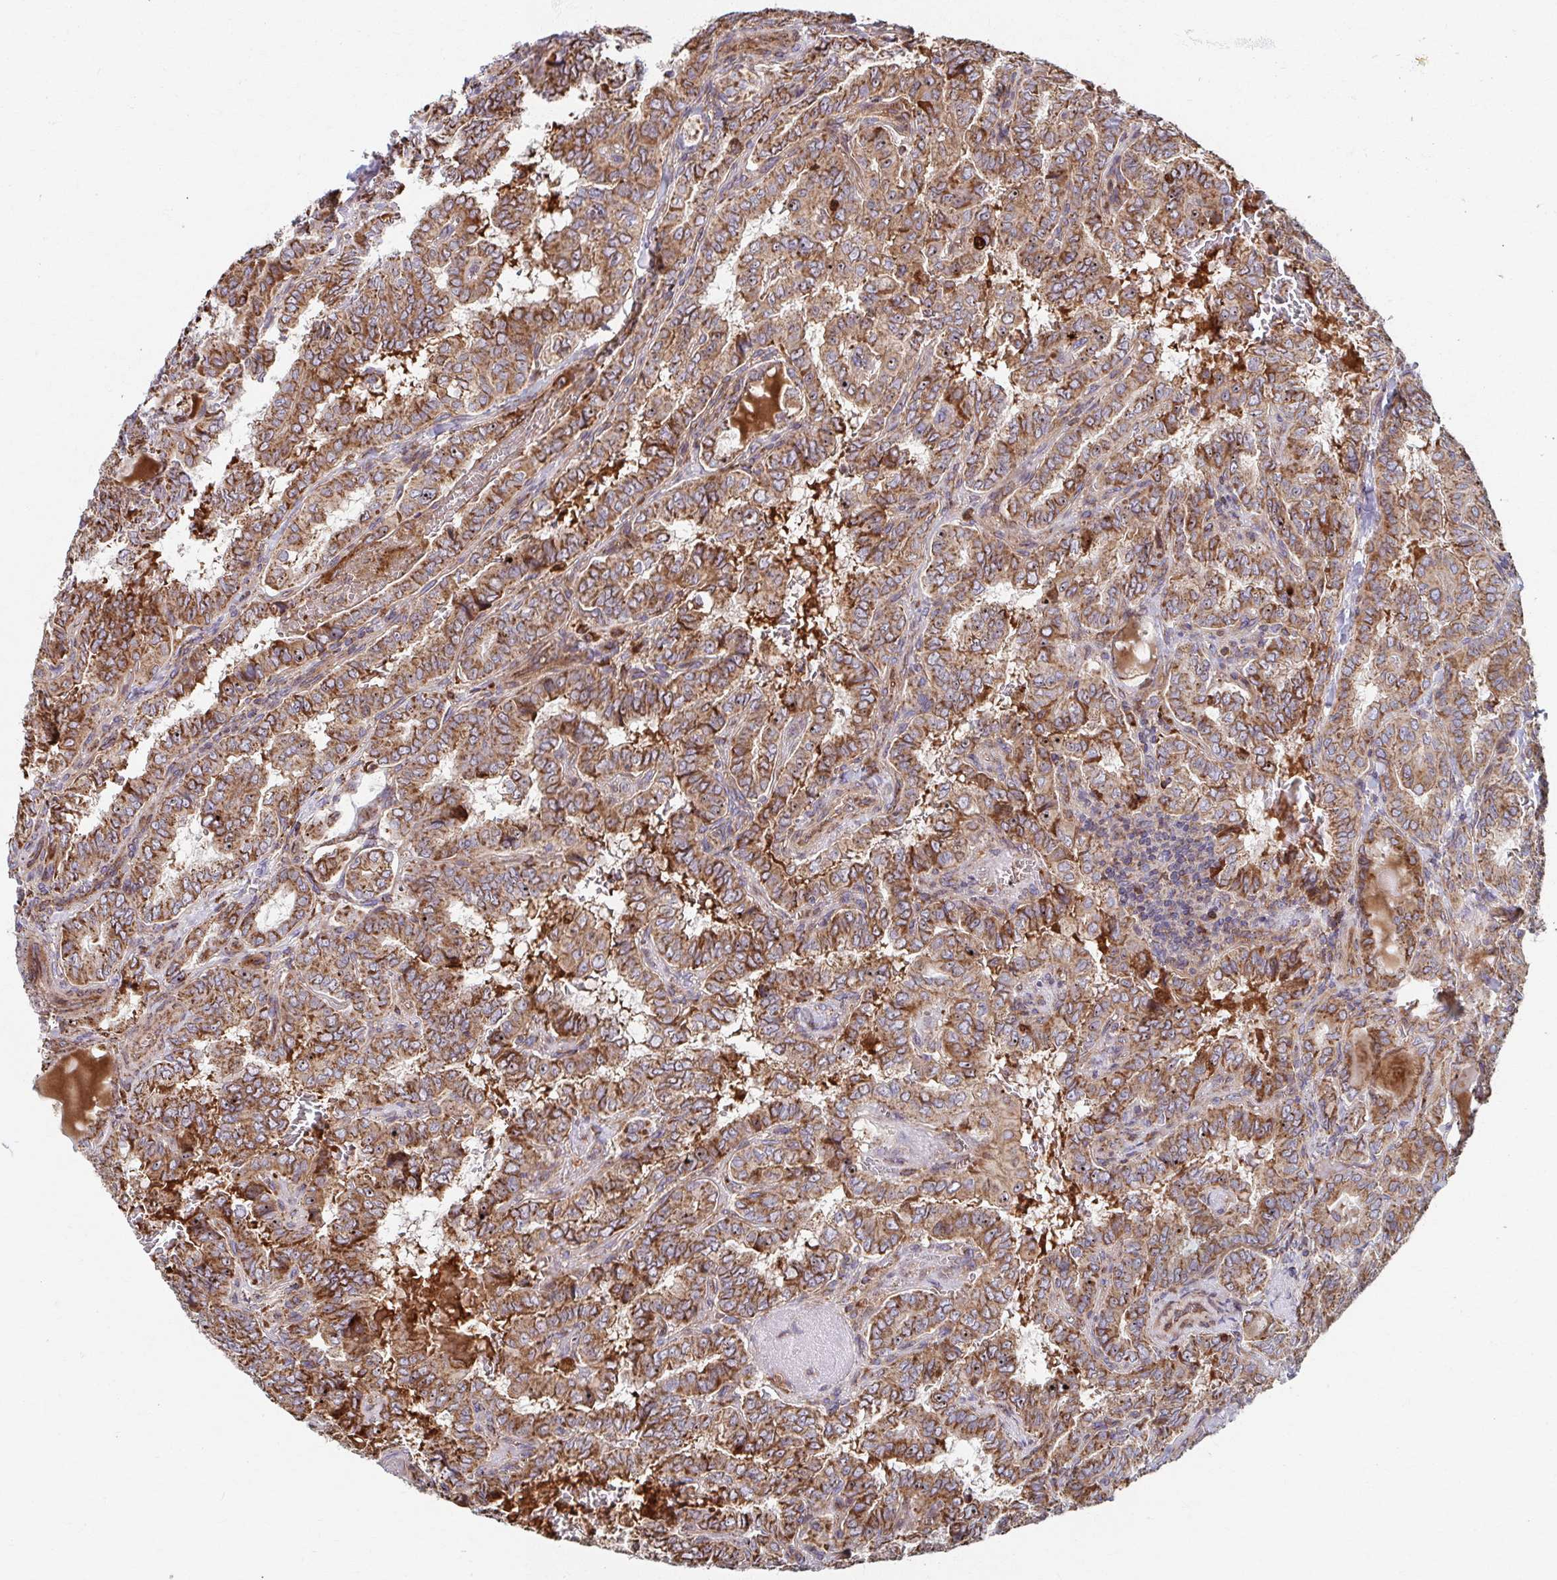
{"staining": {"intensity": "strong", "quantity": ">75%", "location": "cytoplasmic/membranous"}, "tissue": "thyroid cancer", "cell_type": "Tumor cells", "image_type": "cancer", "snomed": [{"axis": "morphology", "description": "Papillary adenocarcinoma, NOS"}, {"axis": "topography", "description": "Thyroid gland"}], "caption": "Human thyroid cancer stained with a brown dye demonstrates strong cytoplasmic/membranous positive expression in approximately >75% of tumor cells.", "gene": "SAT1", "patient": {"sex": "female", "age": 46}}